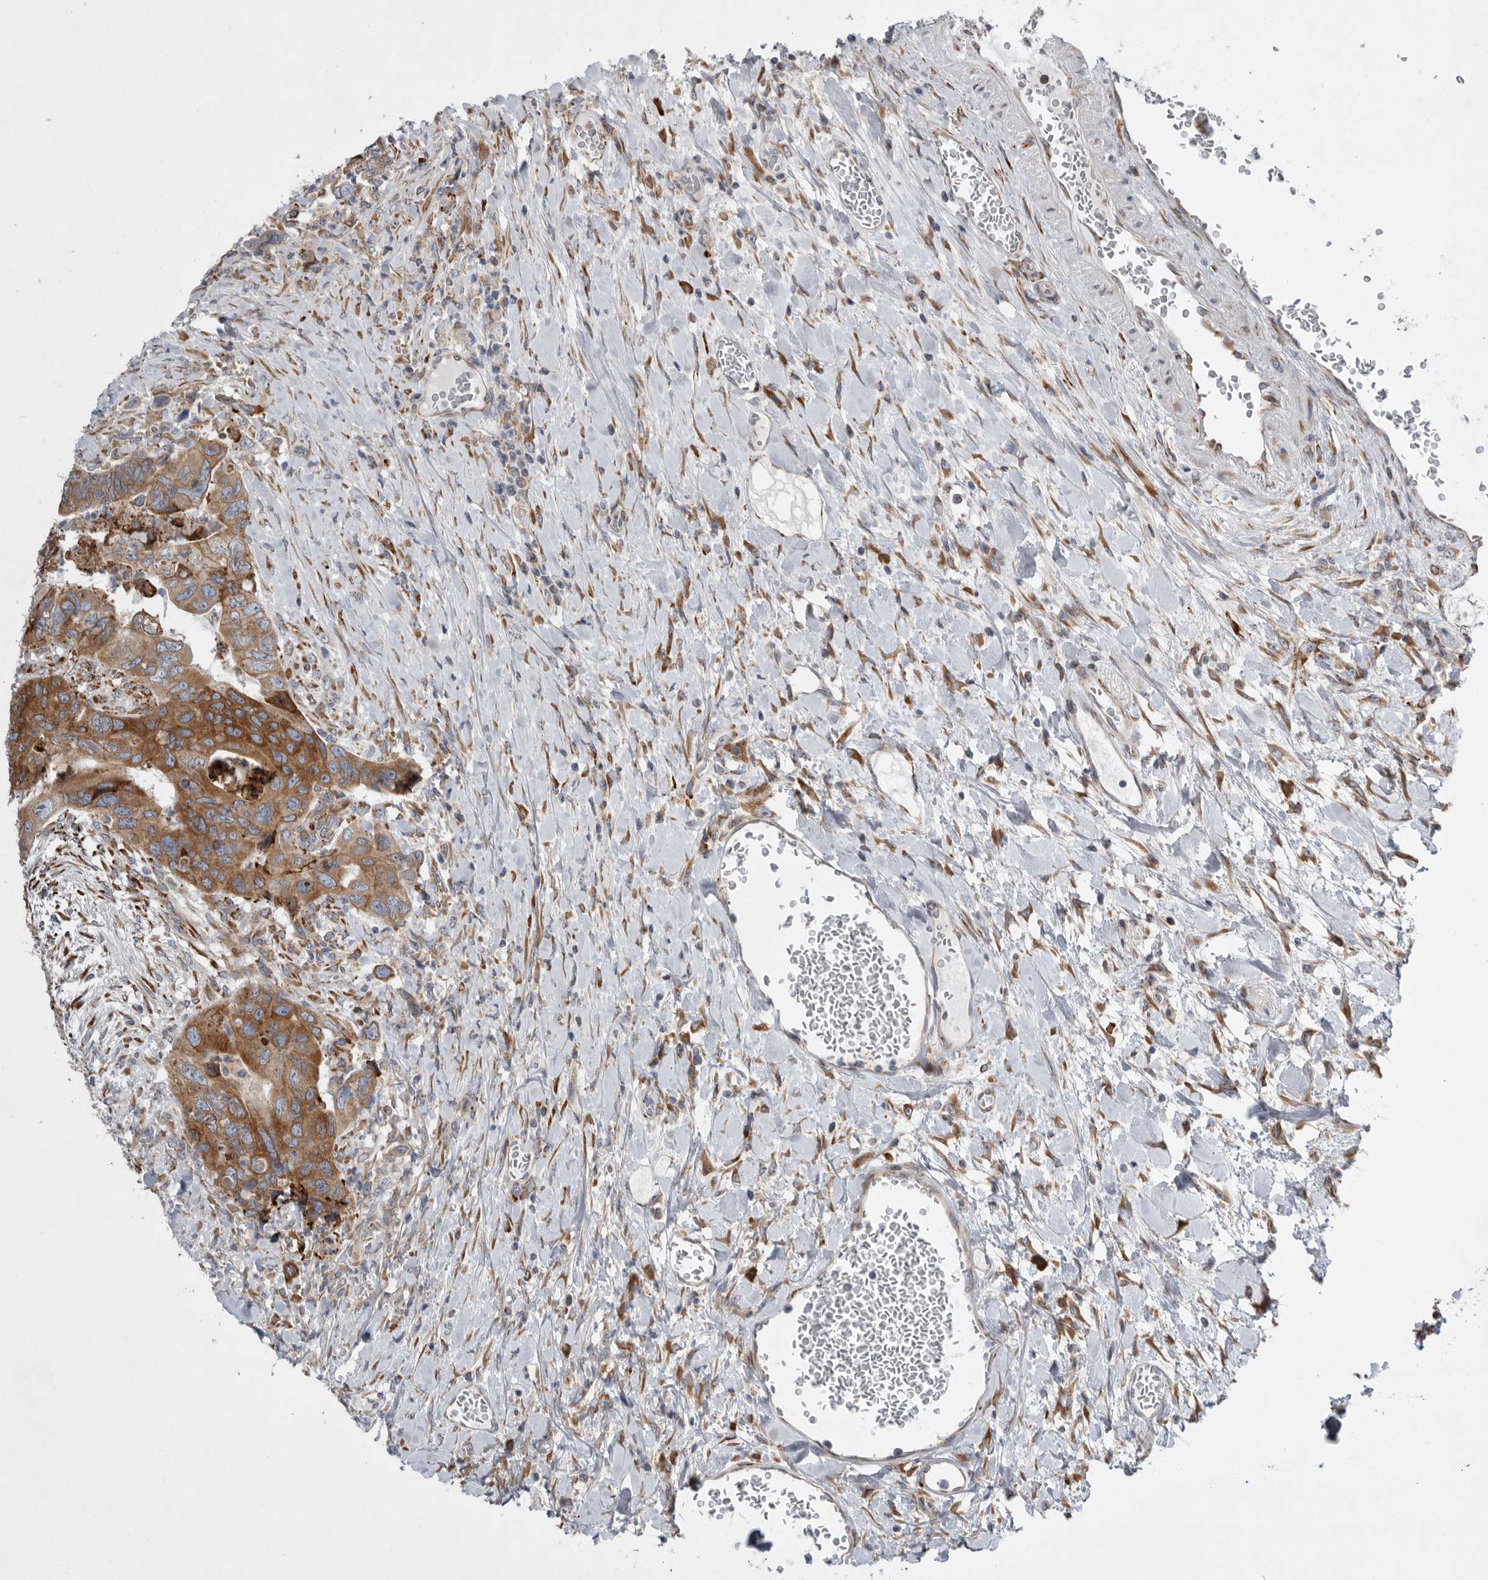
{"staining": {"intensity": "moderate", "quantity": ">75%", "location": "cytoplasmic/membranous"}, "tissue": "colorectal cancer", "cell_type": "Tumor cells", "image_type": "cancer", "snomed": [{"axis": "morphology", "description": "Adenocarcinoma, NOS"}, {"axis": "topography", "description": "Rectum"}], "caption": "Immunohistochemistry image of neoplastic tissue: human colorectal cancer (adenocarcinoma) stained using immunohistochemistry (IHC) exhibits medium levels of moderate protein expression localized specifically in the cytoplasmic/membranous of tumor cells, appearing as a cytoplasmic/membranous brown color.", "gene": "GANAB", "patient": {"sex": "male", "age": 63}}